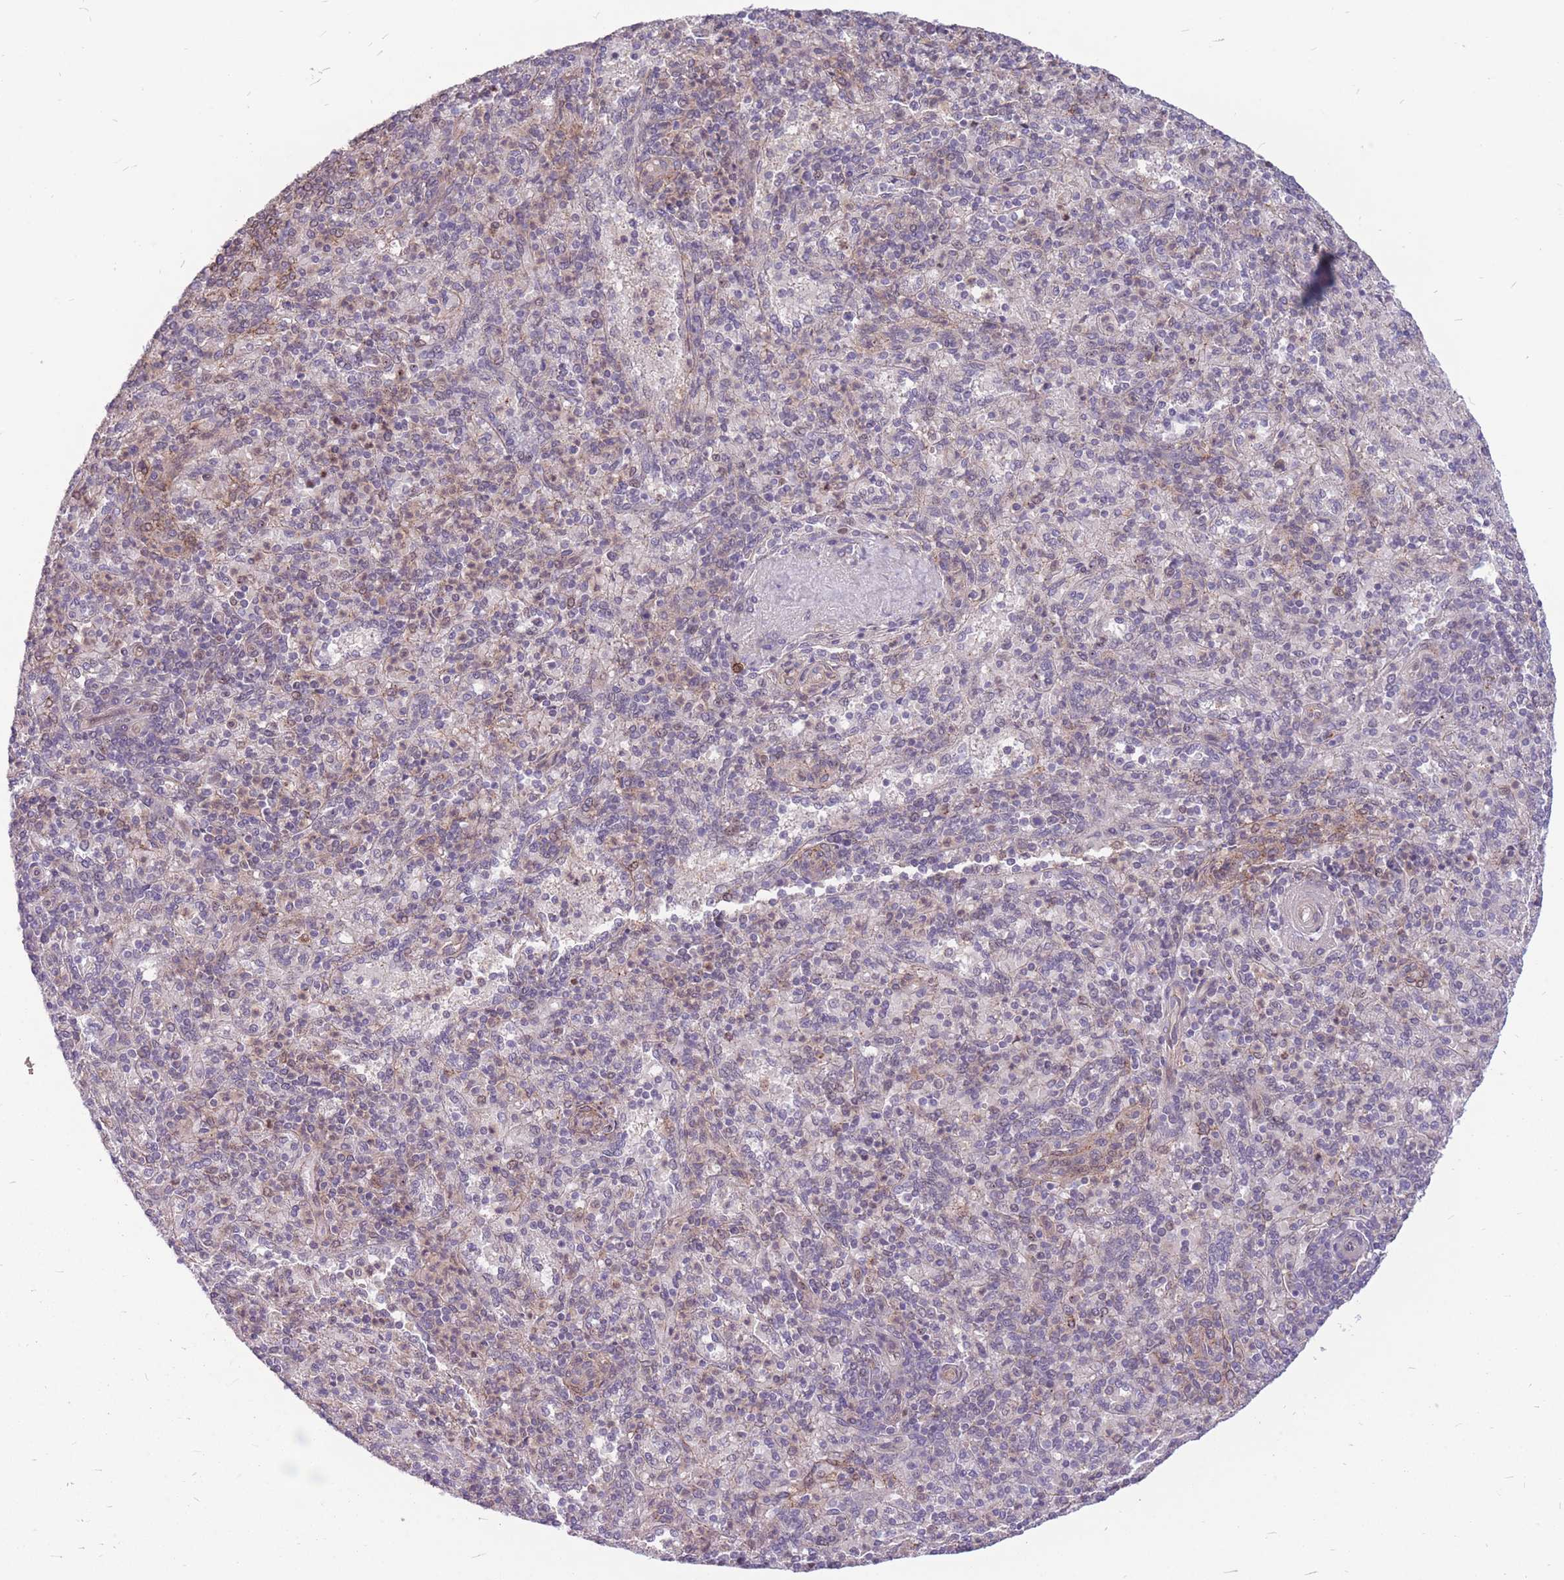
{"staining": {"intensity": "weak", "quantity": "<25%", "location": "cytoplasmic/membranous"}, "tissue": "spleen", "cell_type": "Cells in red pulp", "image_type": "normal", "snomed": [{"axis": "morphology", "description": "Normal tissue, NOS"}, {"axis": "topography", "description": "Spleen"}], "caption": "Immunohistochemistry image of benign spleen: human spleen stained with DAB (3,3'-diaminobenzidine) reveals no significant protein staining in cells in red pulp.", "gene": "TCF20", "patient": {"sex": "male", "age": 82}}